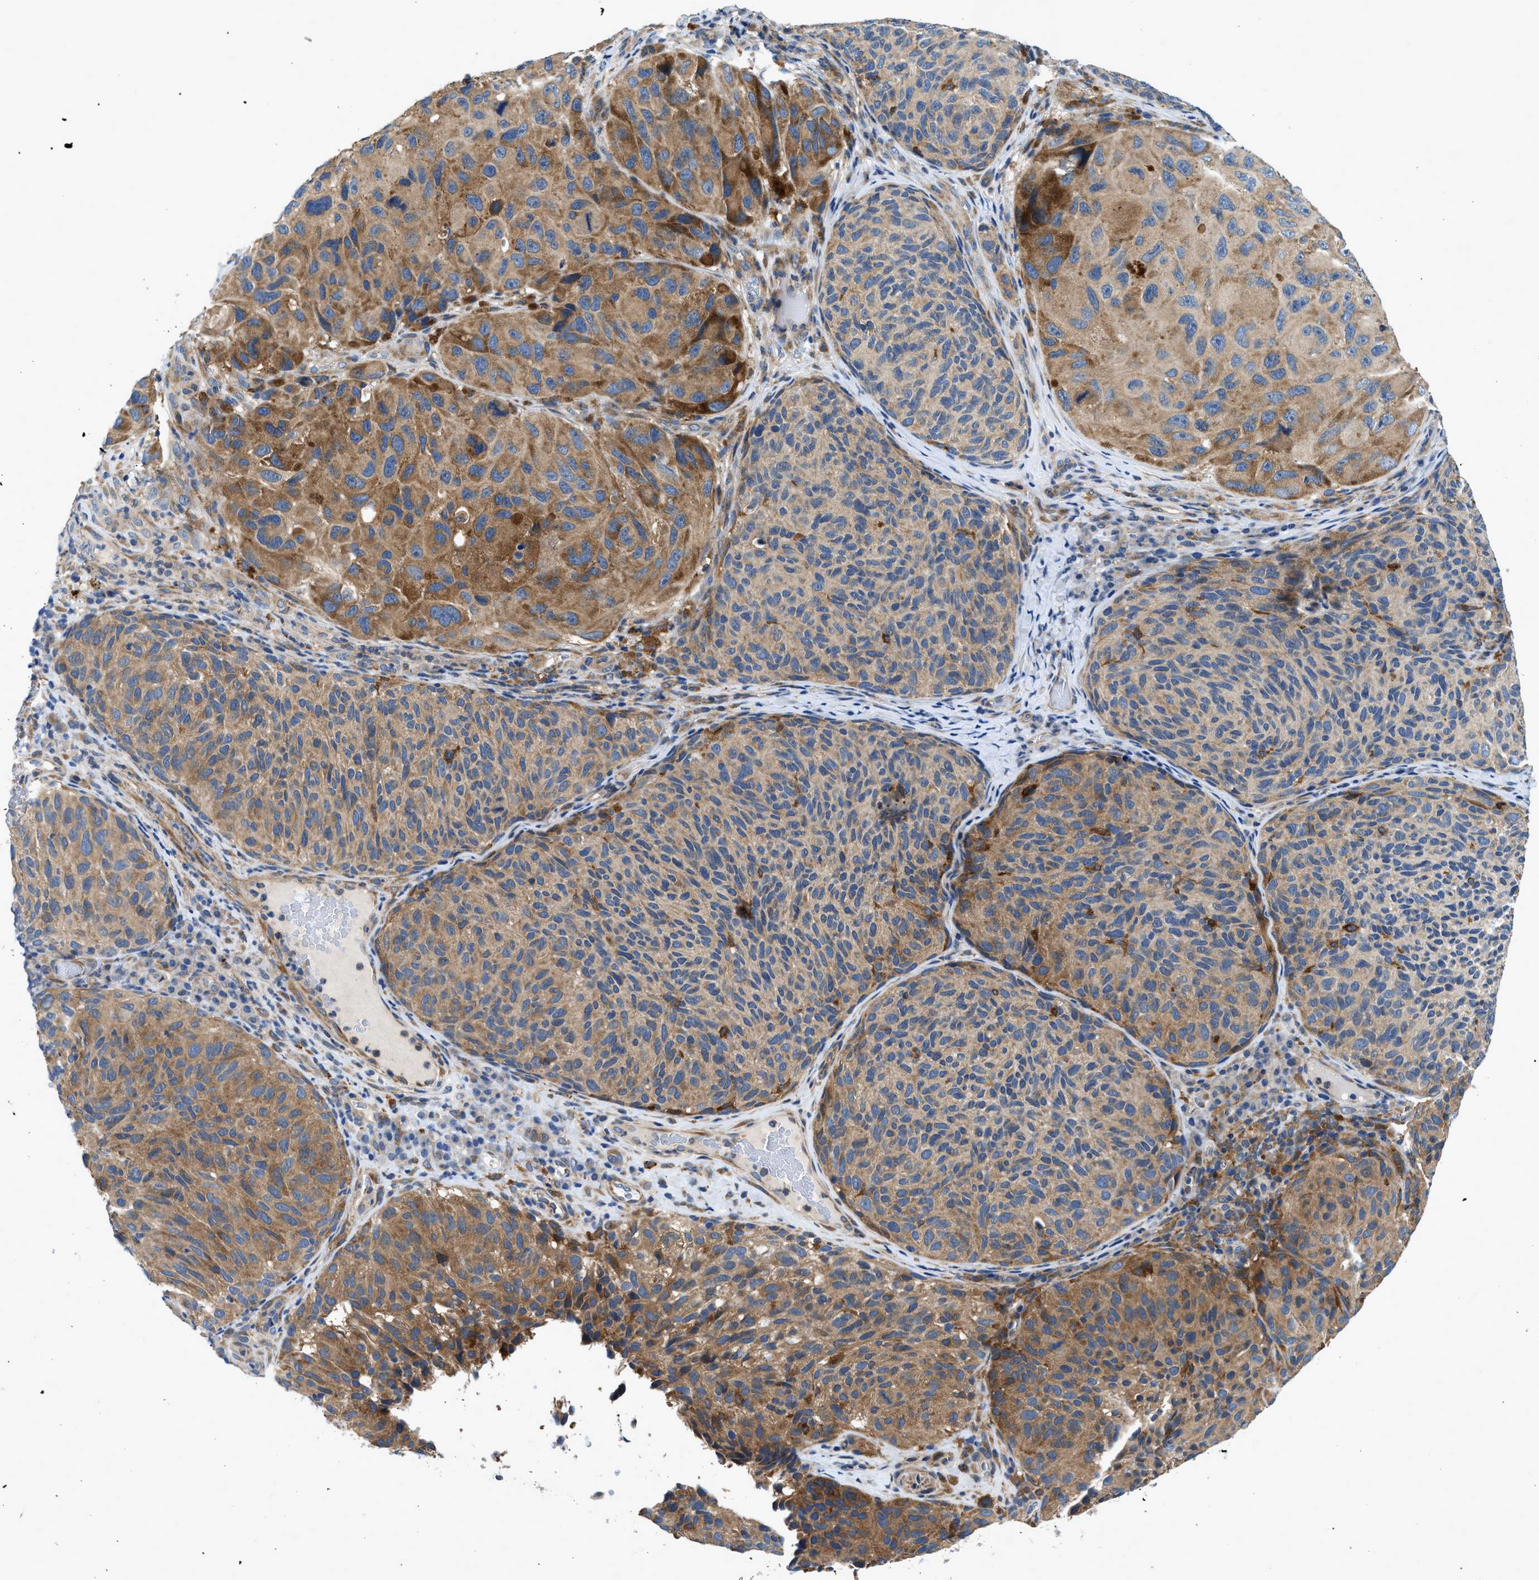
{"staining": {"intensity": "moderate", "quantity": "25%-75%", "location": "cytoplasmic/membranous"}, "tissue": "melanoma", "cell_type": "Tumor cells", "image_type": "cancer", "snomed": [{"axis": "morphology", "description": "Malignant melanoma, NOS"}, {"axis": "topography", "description": "Skin"}], "caption": "Protein analysis of malignant melanoma tissue shows moderate cytoplasmic/membranous positivity in approximately 25%-75% of tumor cells.", "gene": "LPIN2", "patient": {"sex": "female", "age": 73}}